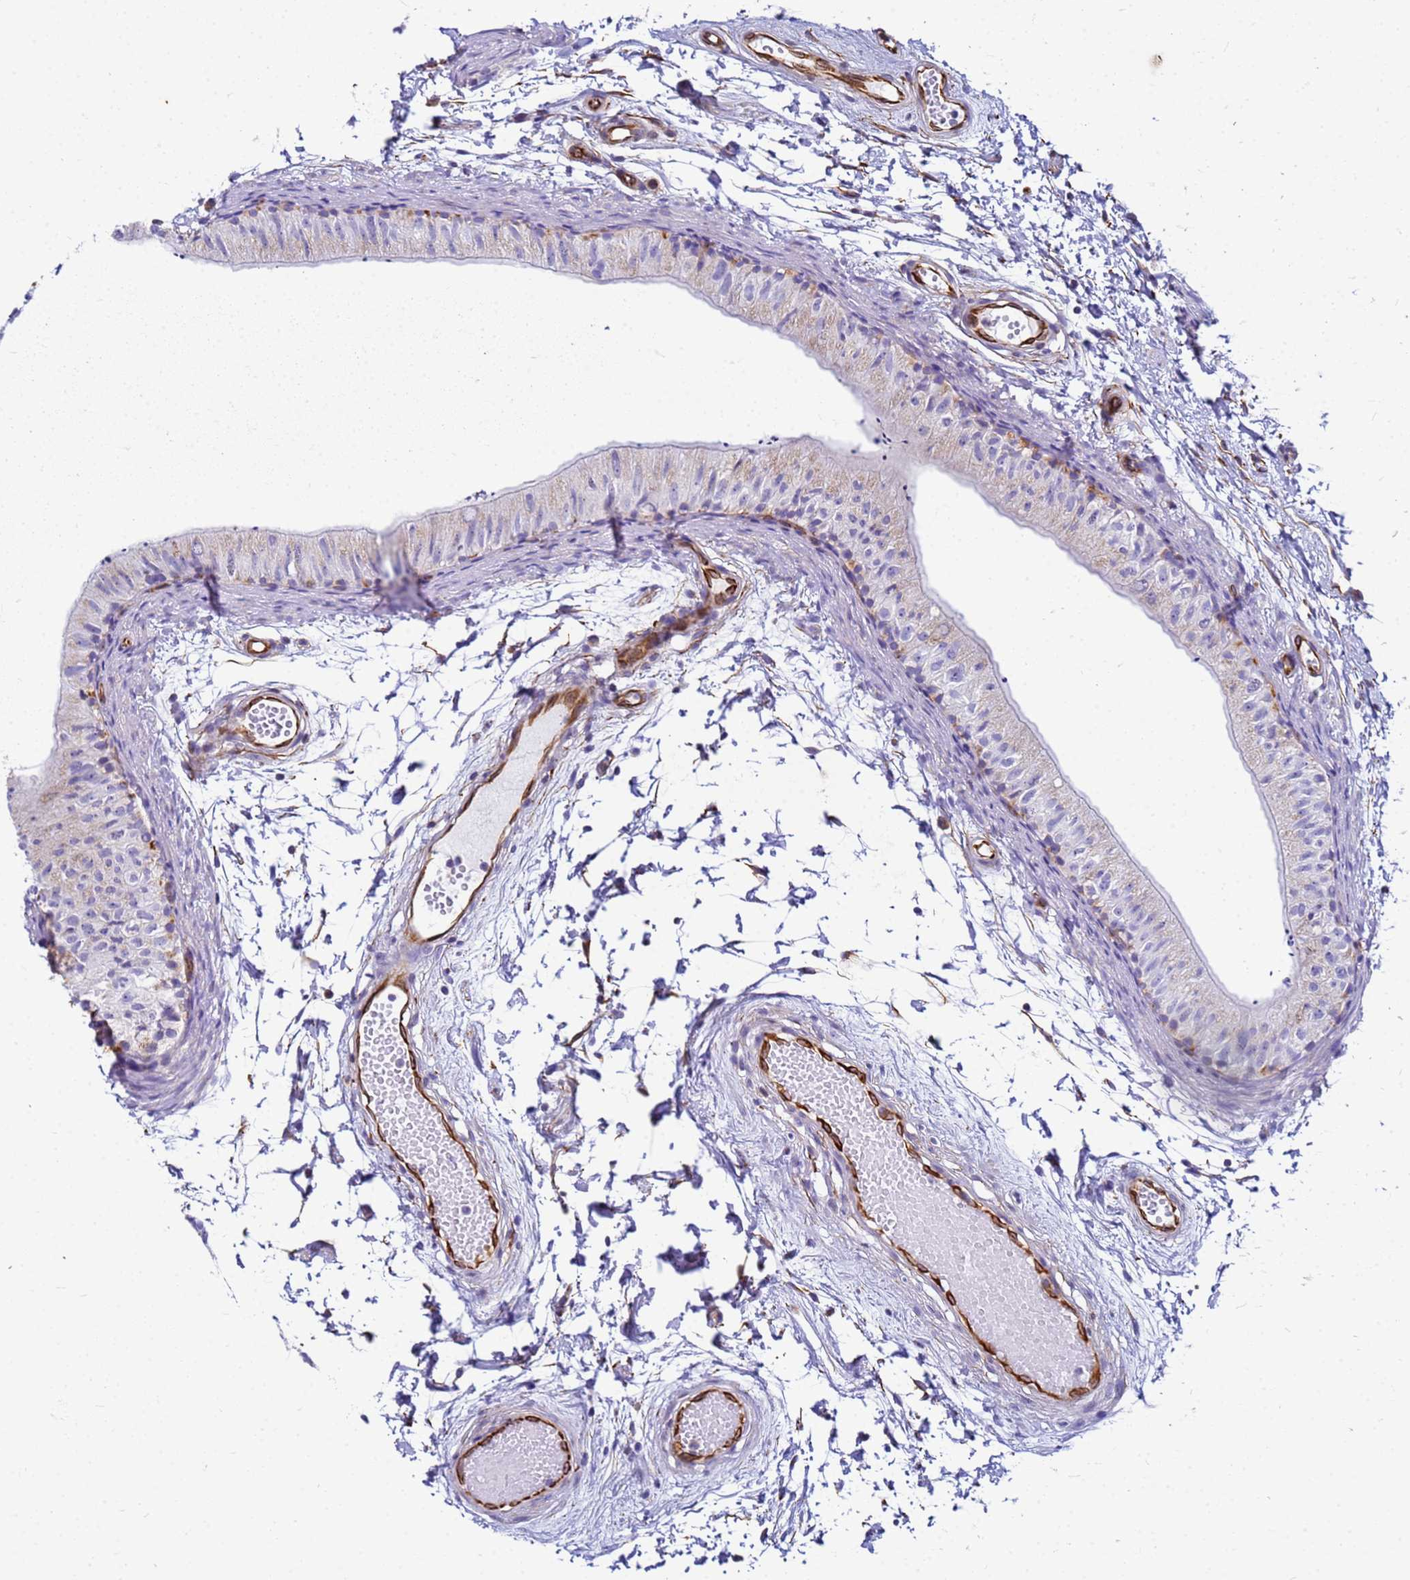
{"staining": {"intensity": "weak", "quantity": "25%-75%", "location": "cytoplasmic/membranous"}, "tissue": "epididymis", "cell_type": "Glandular cells", "image_type": "normal", "snomed": [{"axis": "morphology", "description": "Normal tissue, NOS"}, {"axis": "topography", "description": "Epididymis"}], "caption": "Immunohistochemistry of benign epididymis reveals low levels of weak cytoplasmic/membranous expression in approximately 25%-75% of glandular cells. The staining is performed using DAB (3,3'-diaminobenzidine) brown chromogen to label protein expression. The nuclei are counter-stained blue using hematoxylin.", "gene": "UBXN2B", "patient": {"sex": "male", "age": 50}}